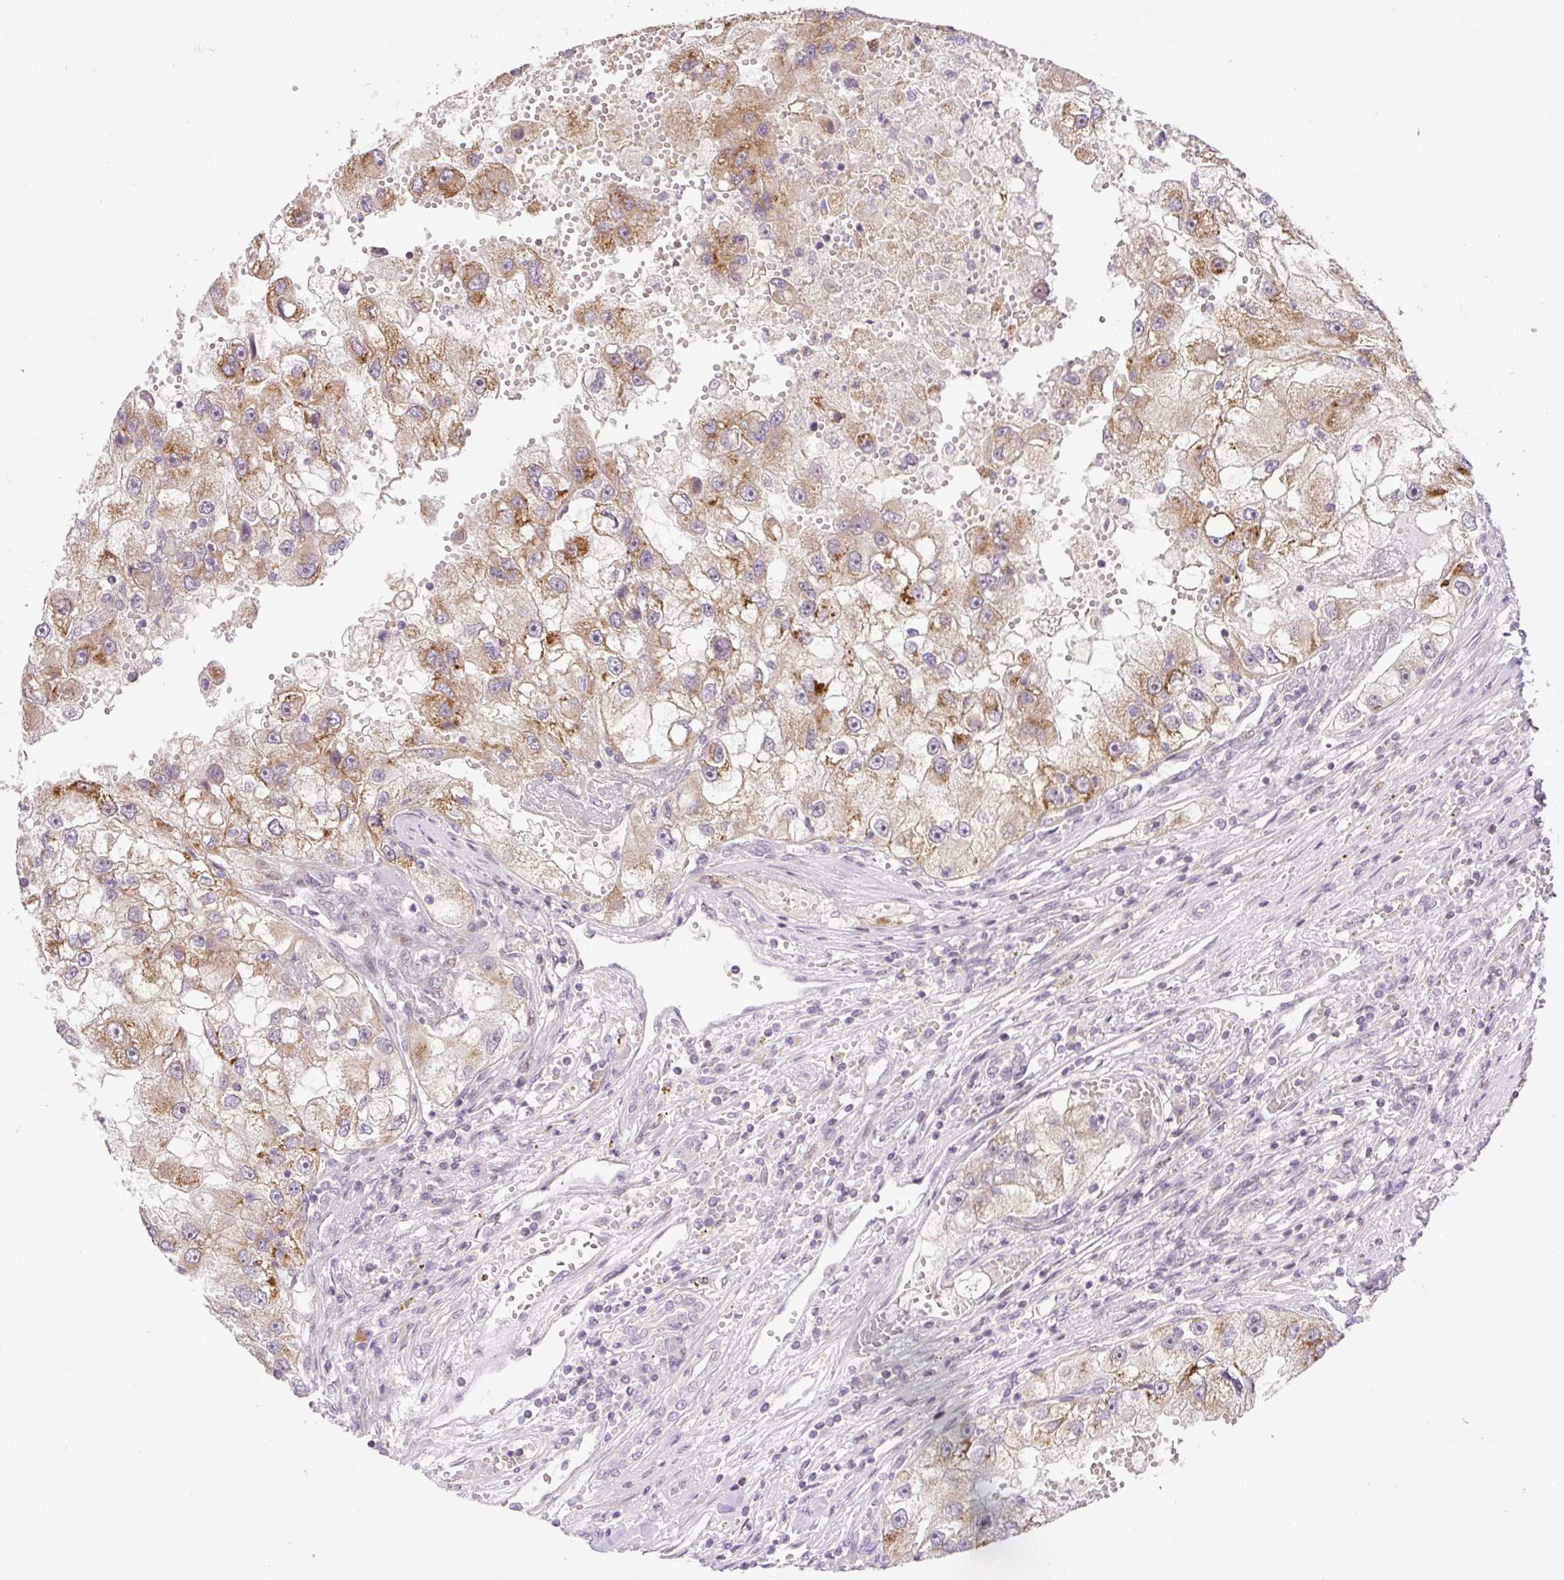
{"staining": {"intensity": "moderate", "quantity": "25%-75%", "location": "cytoplasmic/membranous"}, "tissue": "renal cancer", "cell_type": "Tumor cells", "image_type": "cancer", "snomed": [{"axis": "morphology", "description": "Adenocarcinoma, NOS"}, {"axis": "topography", "description": "Kidney"}], "caption": "Immunohistochemical staining of human renal cancer (adenocarcinoma) exhibits moderate cytoplasmic/membranous protein expression in about 25%-75% of tumor cells.", "gene": "ZNF394", "patient": {"sex": "male", "age": 63}}